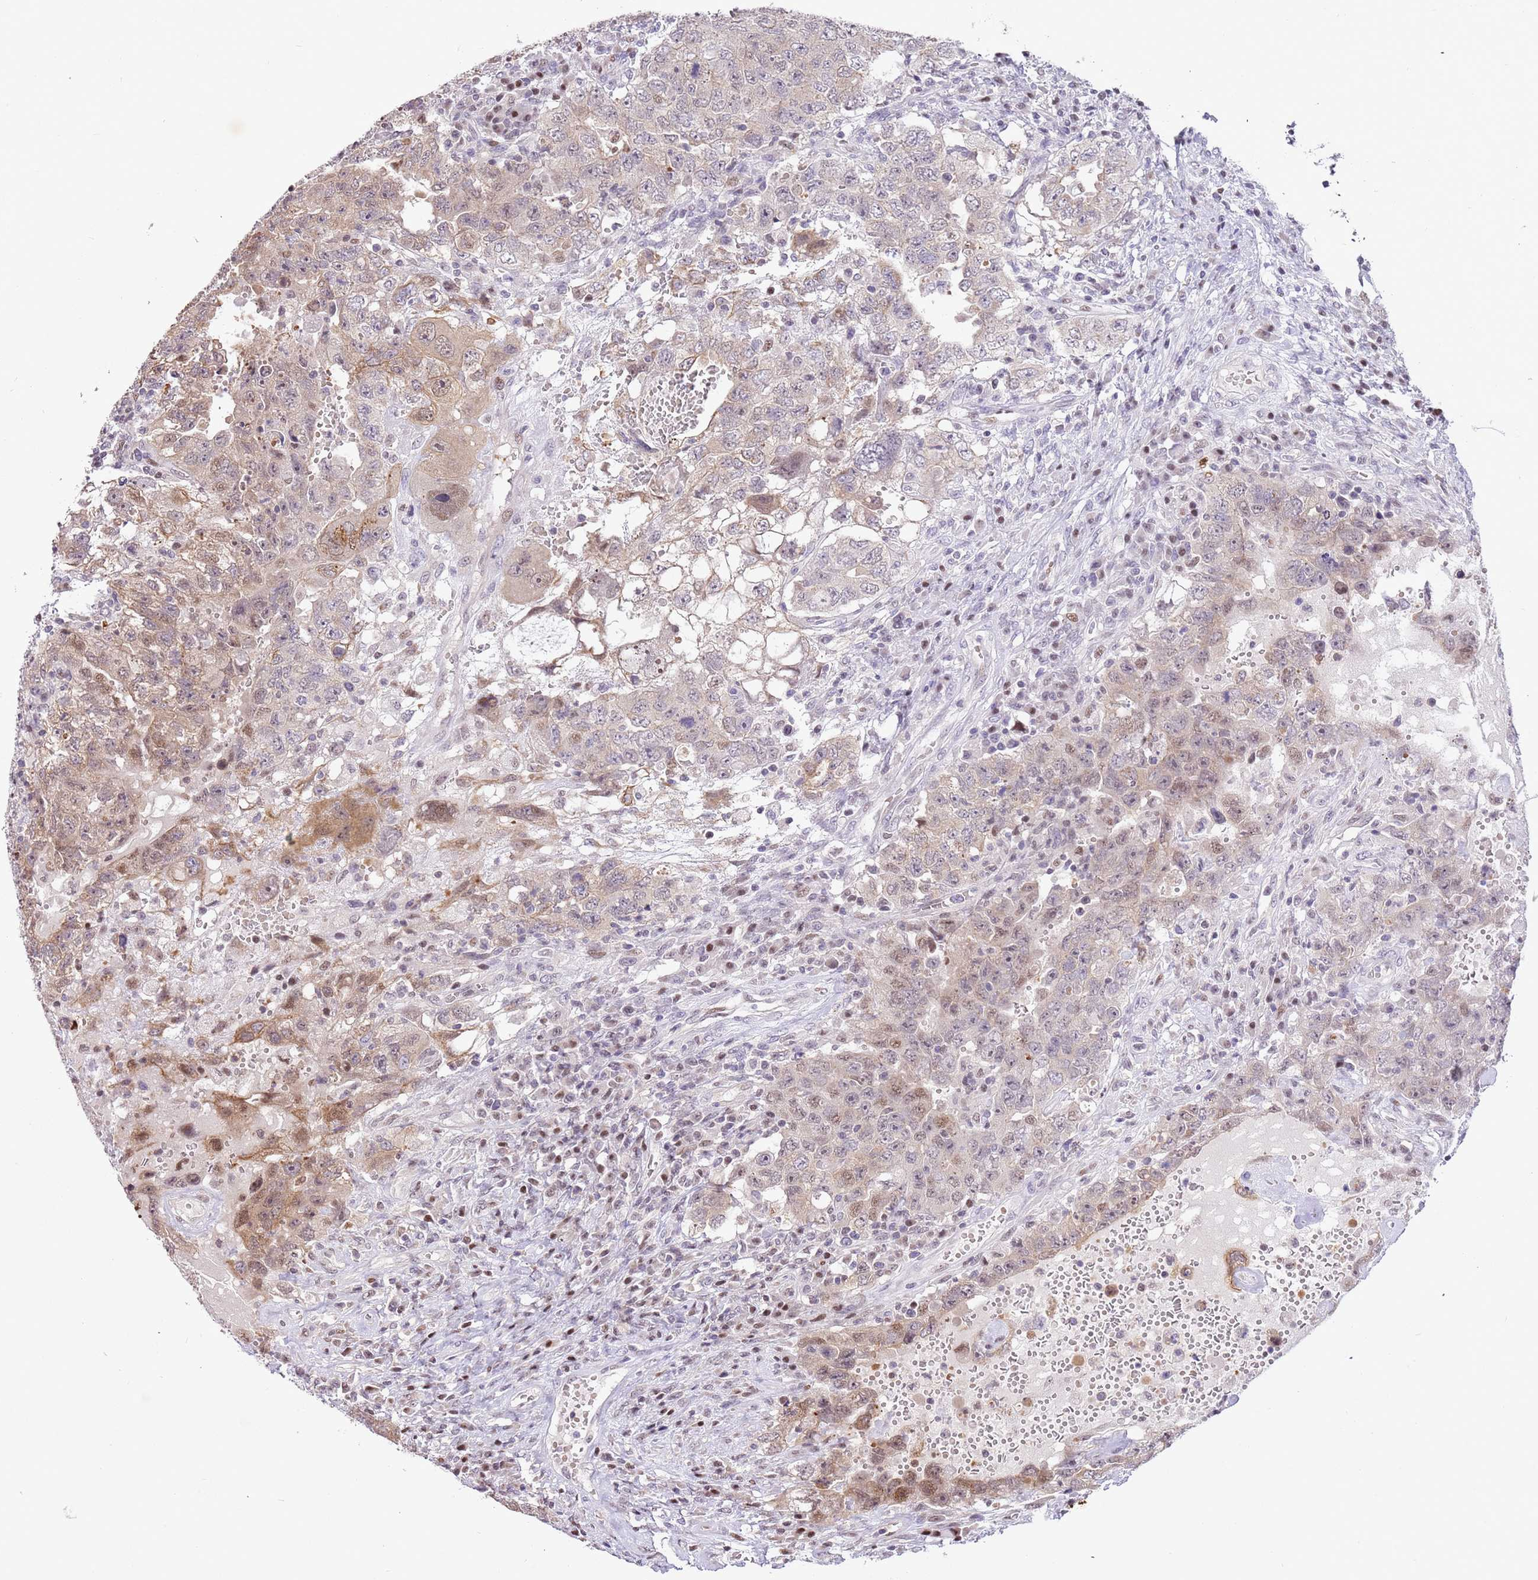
{"staining": {"intensity": "moderate", "quantity": "25%-75%", "location": "nuclear"}, "tissue": "testis cancer", "cell_type": "Tumor cells", "image_type": "cancer", "snomed": [{"axis": "morphology", "description": "Carcinoma, Embryonal, NOS"}, {"axis": "topography", "description": "Testis"}], "caption": "Protein staining exhibits moderate nuclear positivity in about 25%-75% of tumor cells in testis embryonal carcinoma.", "gene": "RFK", "patient": {"sex": "male", "age": 26}}